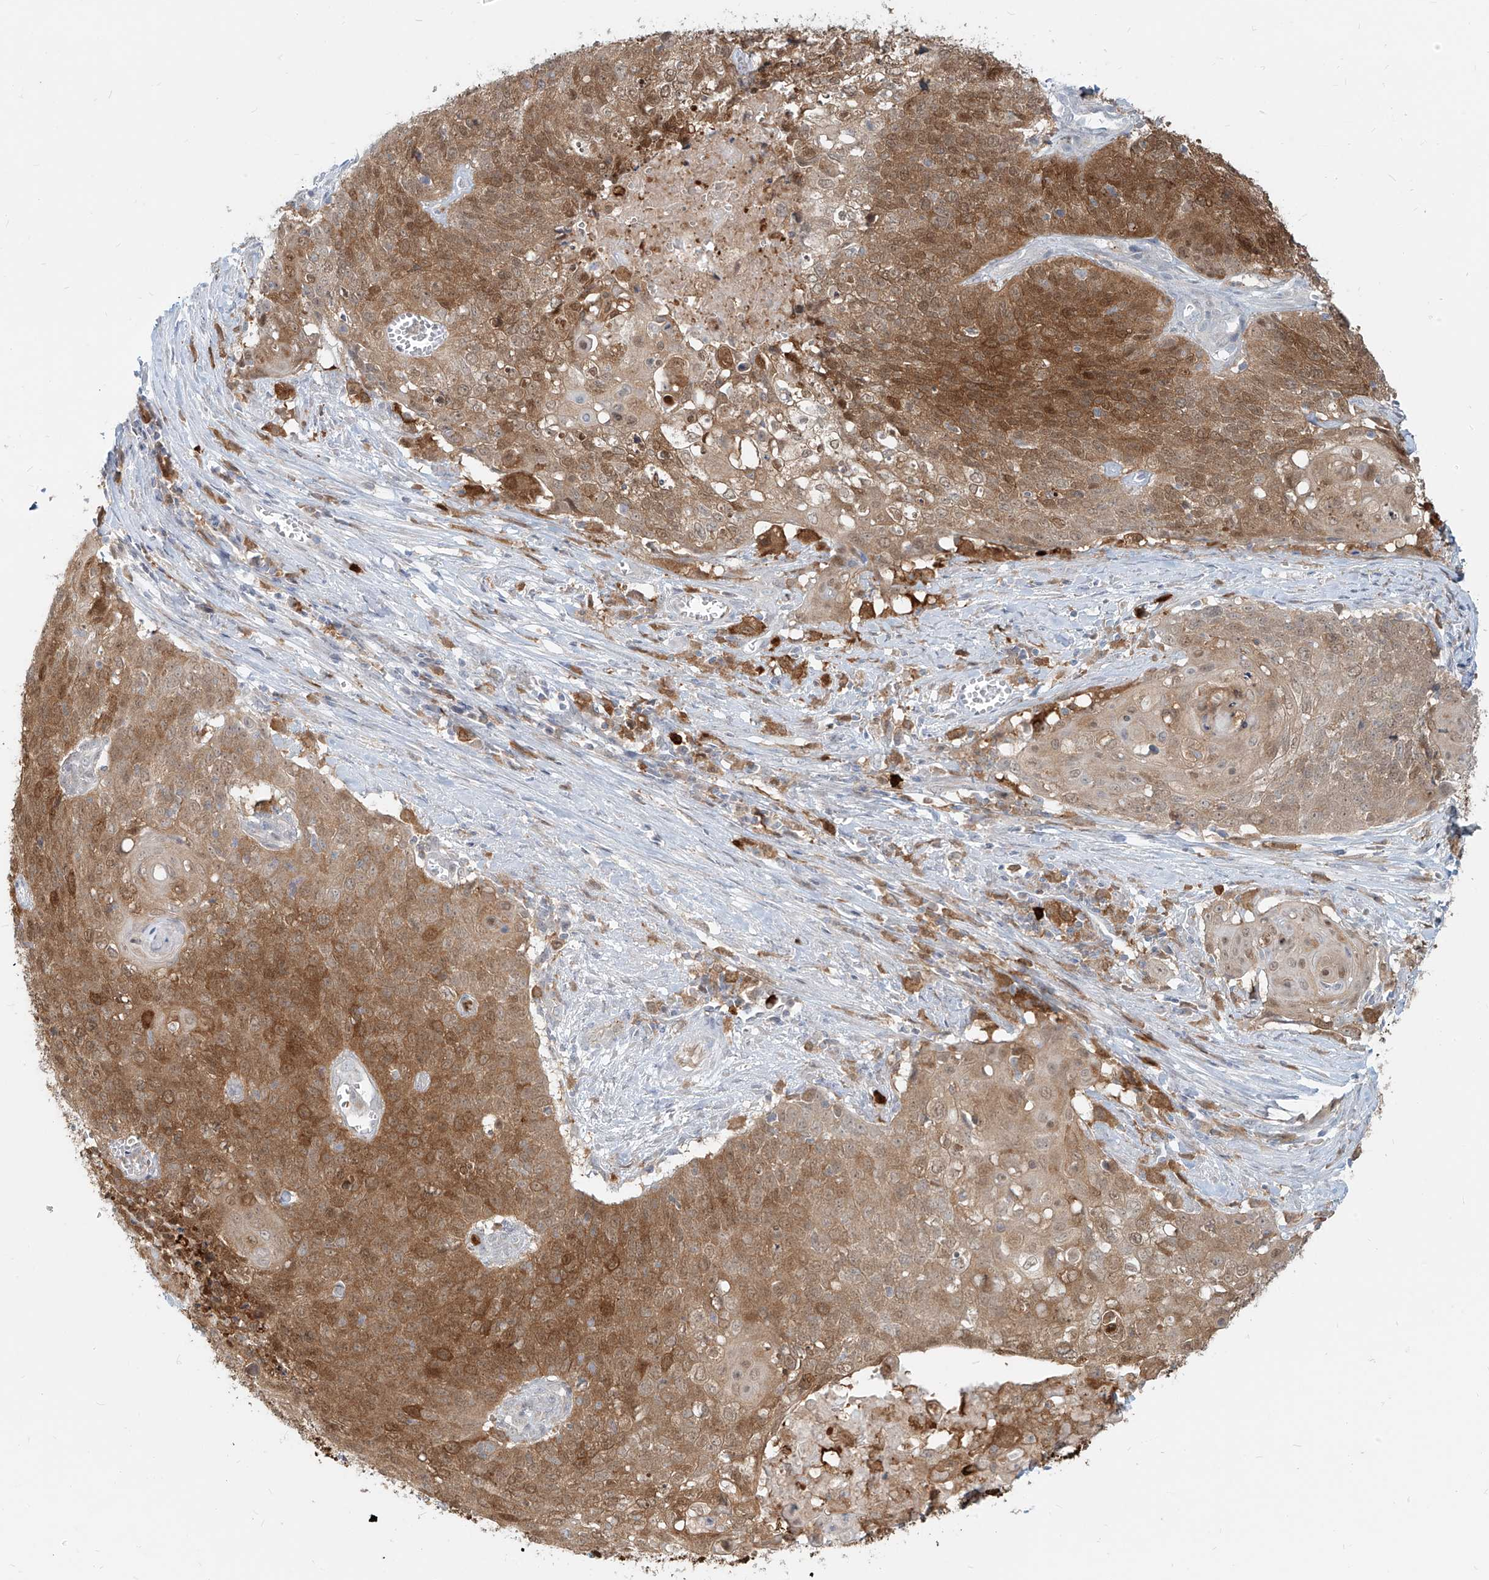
{"staining": {"intensity": "moderate", "quantity": ">75%", "location": "cytoplasmic/membranous,nuclear"}, "tissue": "cervical cancer", "cell_type": "Tumor cells", "image_type": "cancer", "snomed": [{"axis": "morphology", "description": "Squamous cell carcinoma, NOS"}, {"axis": "topography", "description": "Cervix"}], "caption": "There is medium levels of moderate cytoplasmic/membranous and nuclear staining in tumor cells of cervical squamous cell carcinoma, as demonstrated by immunohistochemical staining (brown color).", "gene": "PGD", "patient": {"sex": "female", "age": 39}}